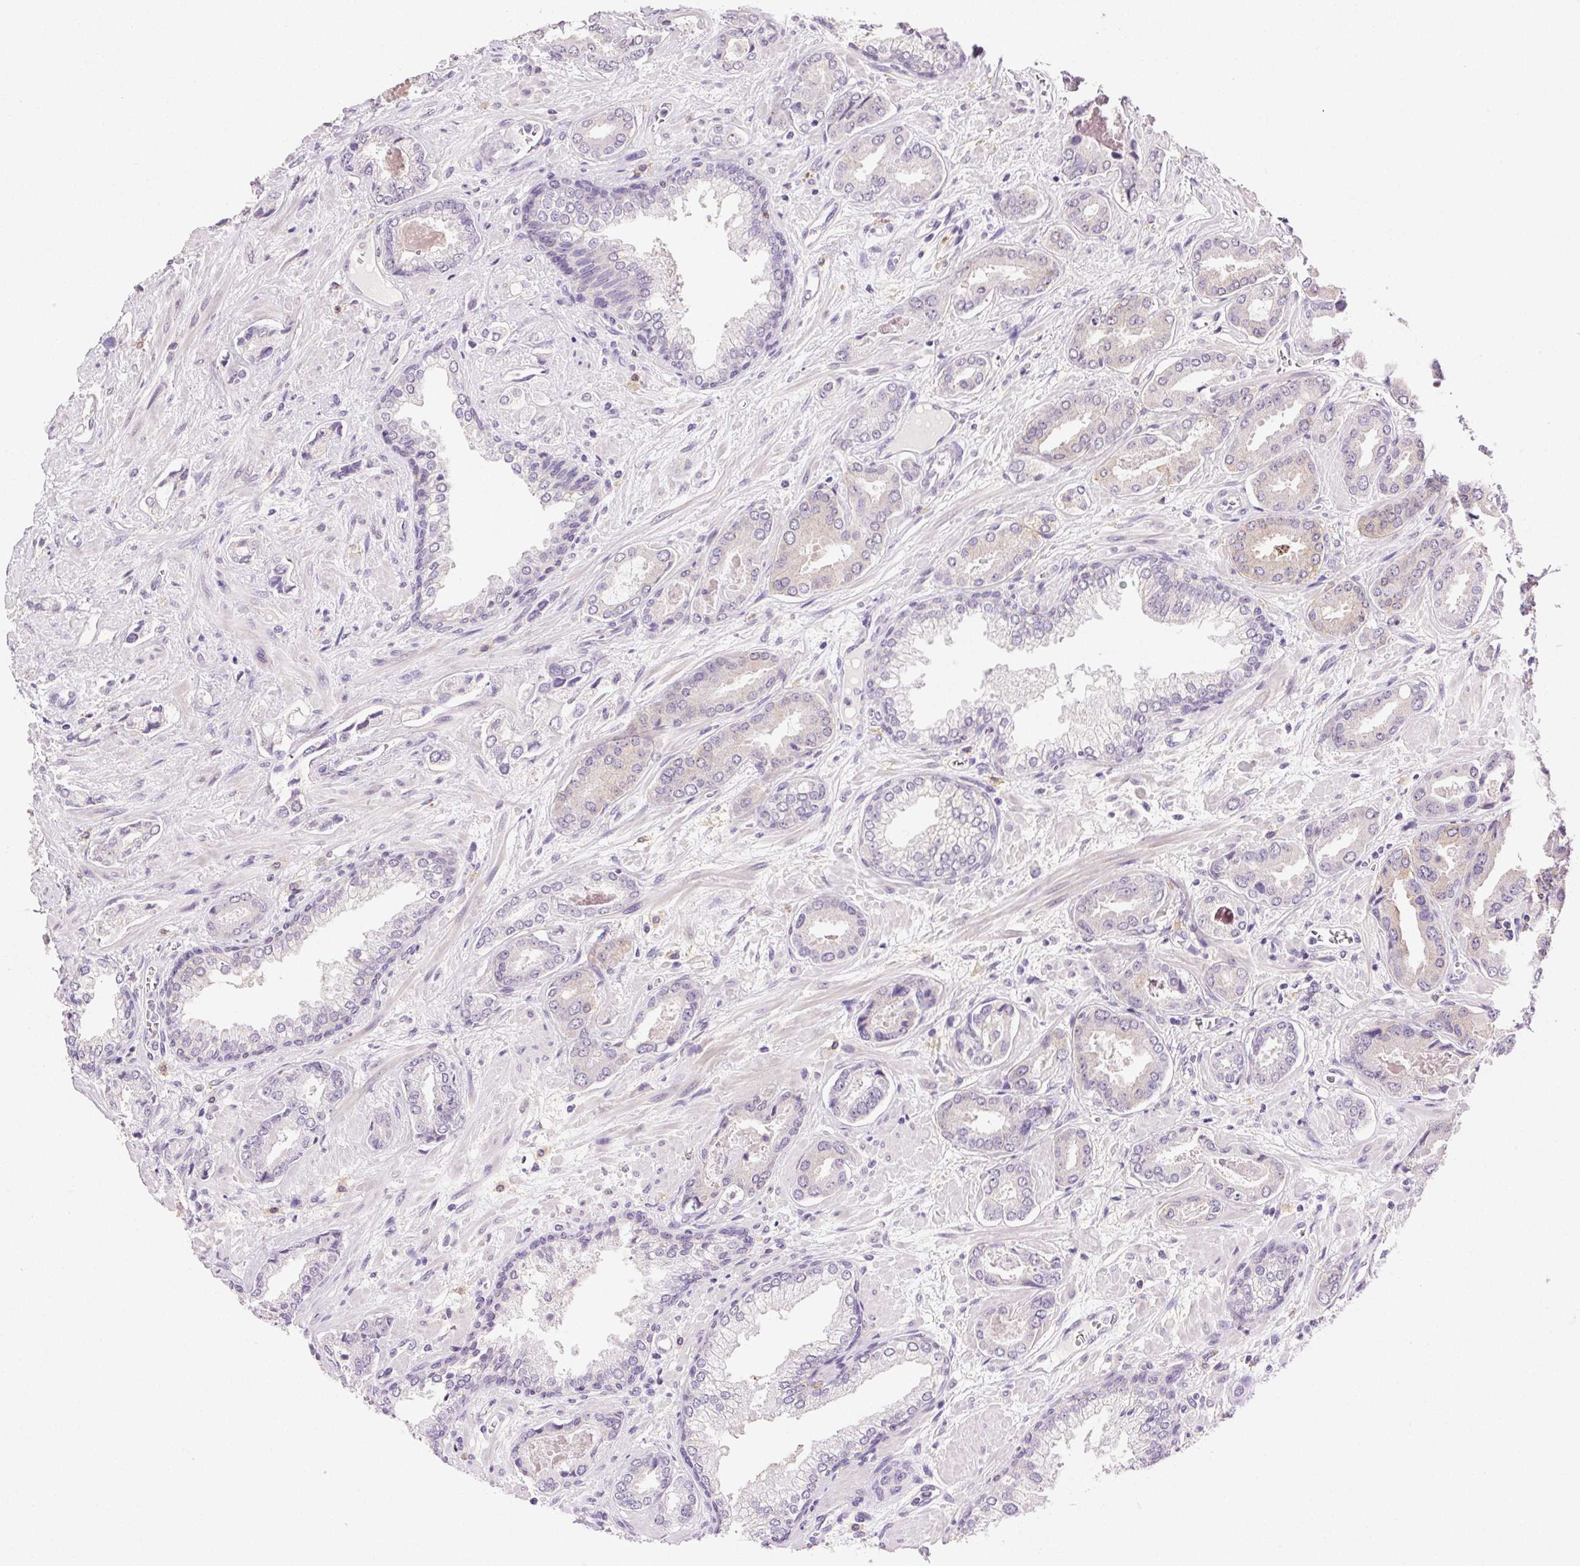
{"staining": {"intensity": "negative", "quantity": "none", "location": "none"}, "tissue": "prostate cancer", "cell_type": "Tumor cells", "image_type": "cancer", "snomed": [{"axis": "morphology", "description": "Adenocarcinoma, Low grade"}, {"axis": "topography", "description": "Prostate"}], "caption": "Prostate low-grade adenocarcinoma was stained to show a protein in brown. There is no significant staining in tumor cells.", "gene": "AKAP5", "patient": {"sex": "male", "age": 61}}